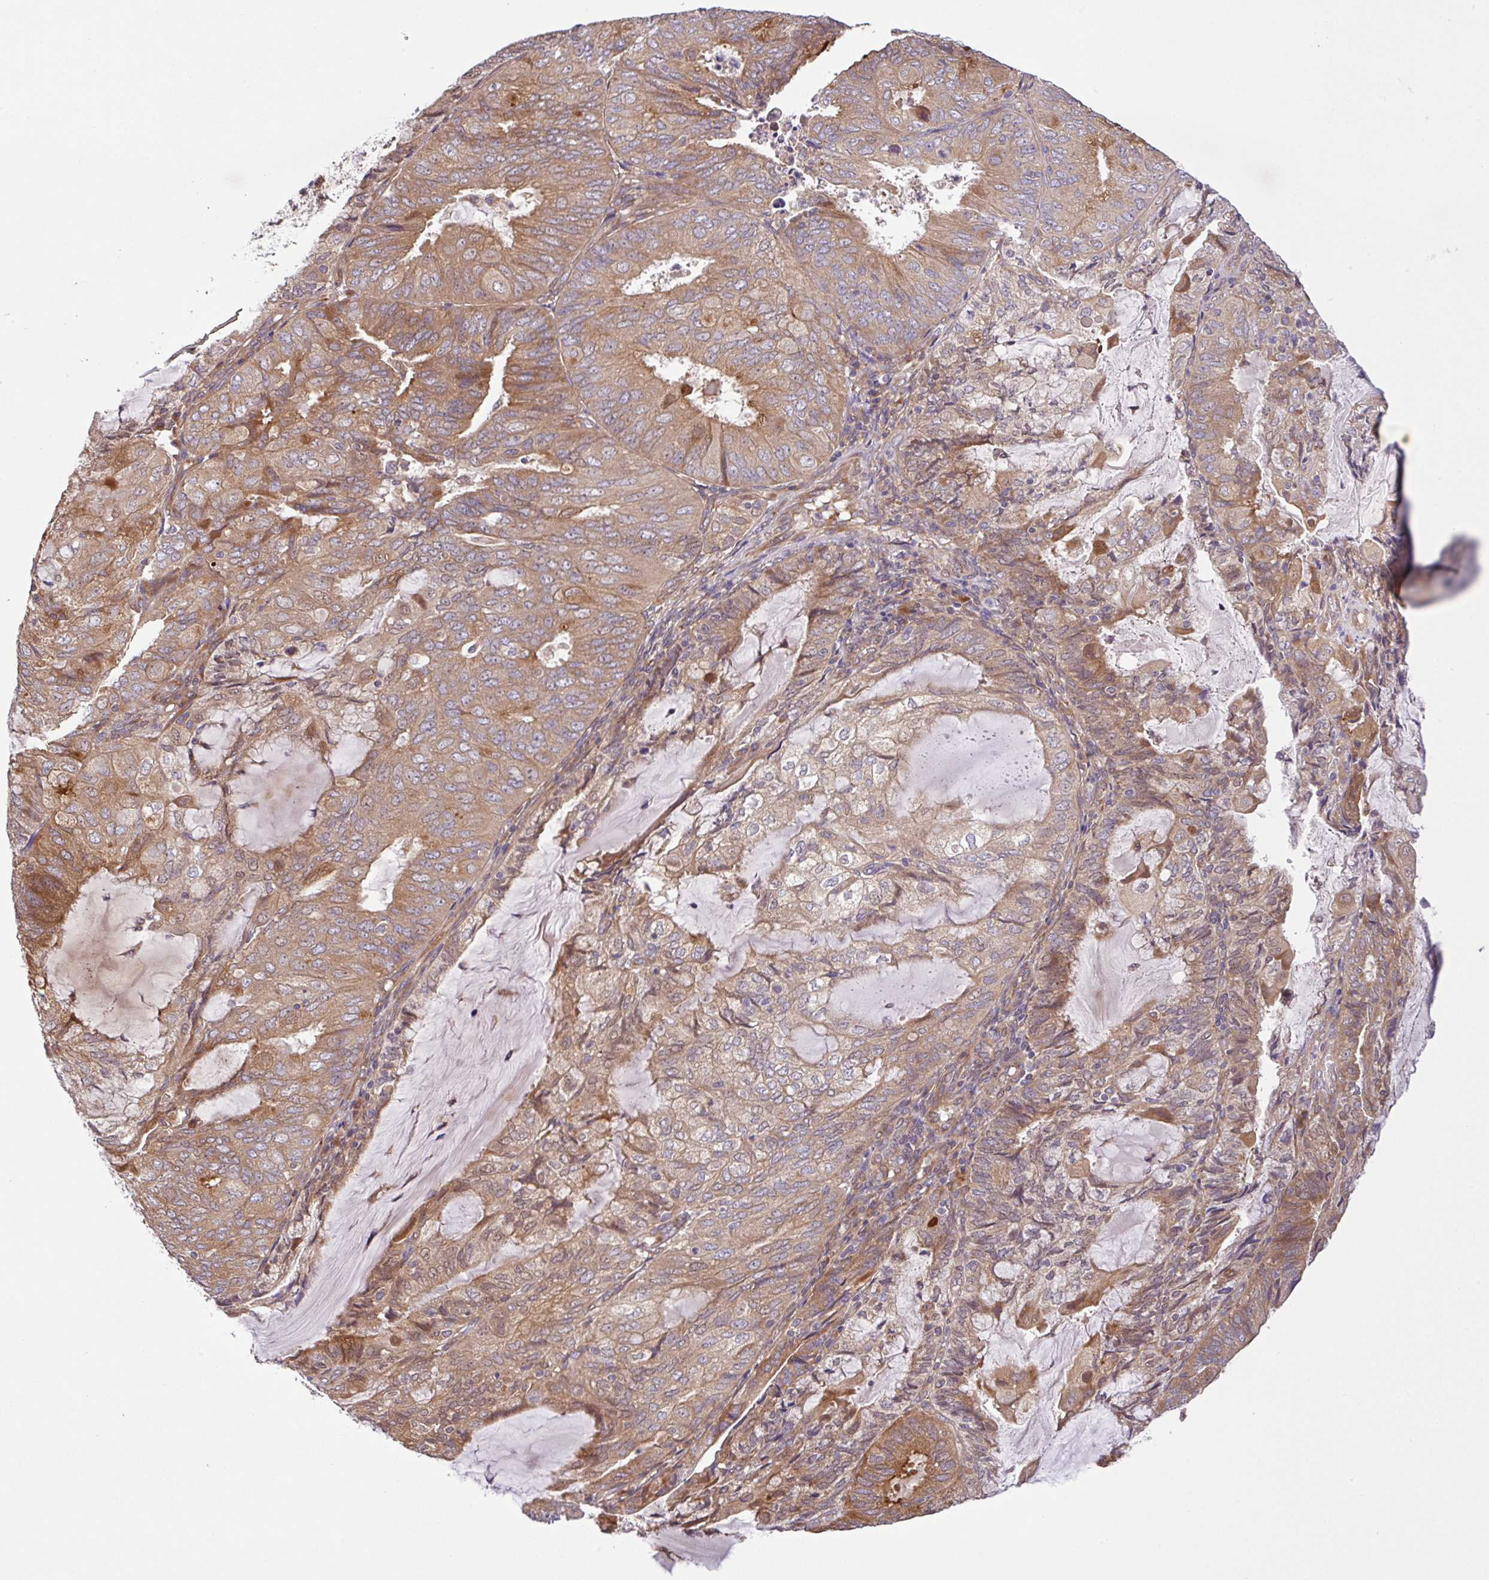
{"staining": {"intensity": "moderate", "quantity": ">75%", "location": "cytoplasmic/membranous"}, "tissue": "endometrial cancer", "cell_type": "Tumor cells", "image_type": "cancer", "snomed": [{"axis": "morphology", "description": "Adenocarcinoma, NOS"}, {"axis": "topography", "description": "Endometrium"}], "caption": "Protein staining of endometrial cancer (adenocarcinoma) tissue exhibits moderate cytoplasmic/membranous staining in about >75% of tumor cells. Using DAB (brown) and hematoxylin (blue) stains, captured at high magnification using brightfield microscopy.", "gene": "UBE4A", "patient": {"sex": "female", "age": 81}}